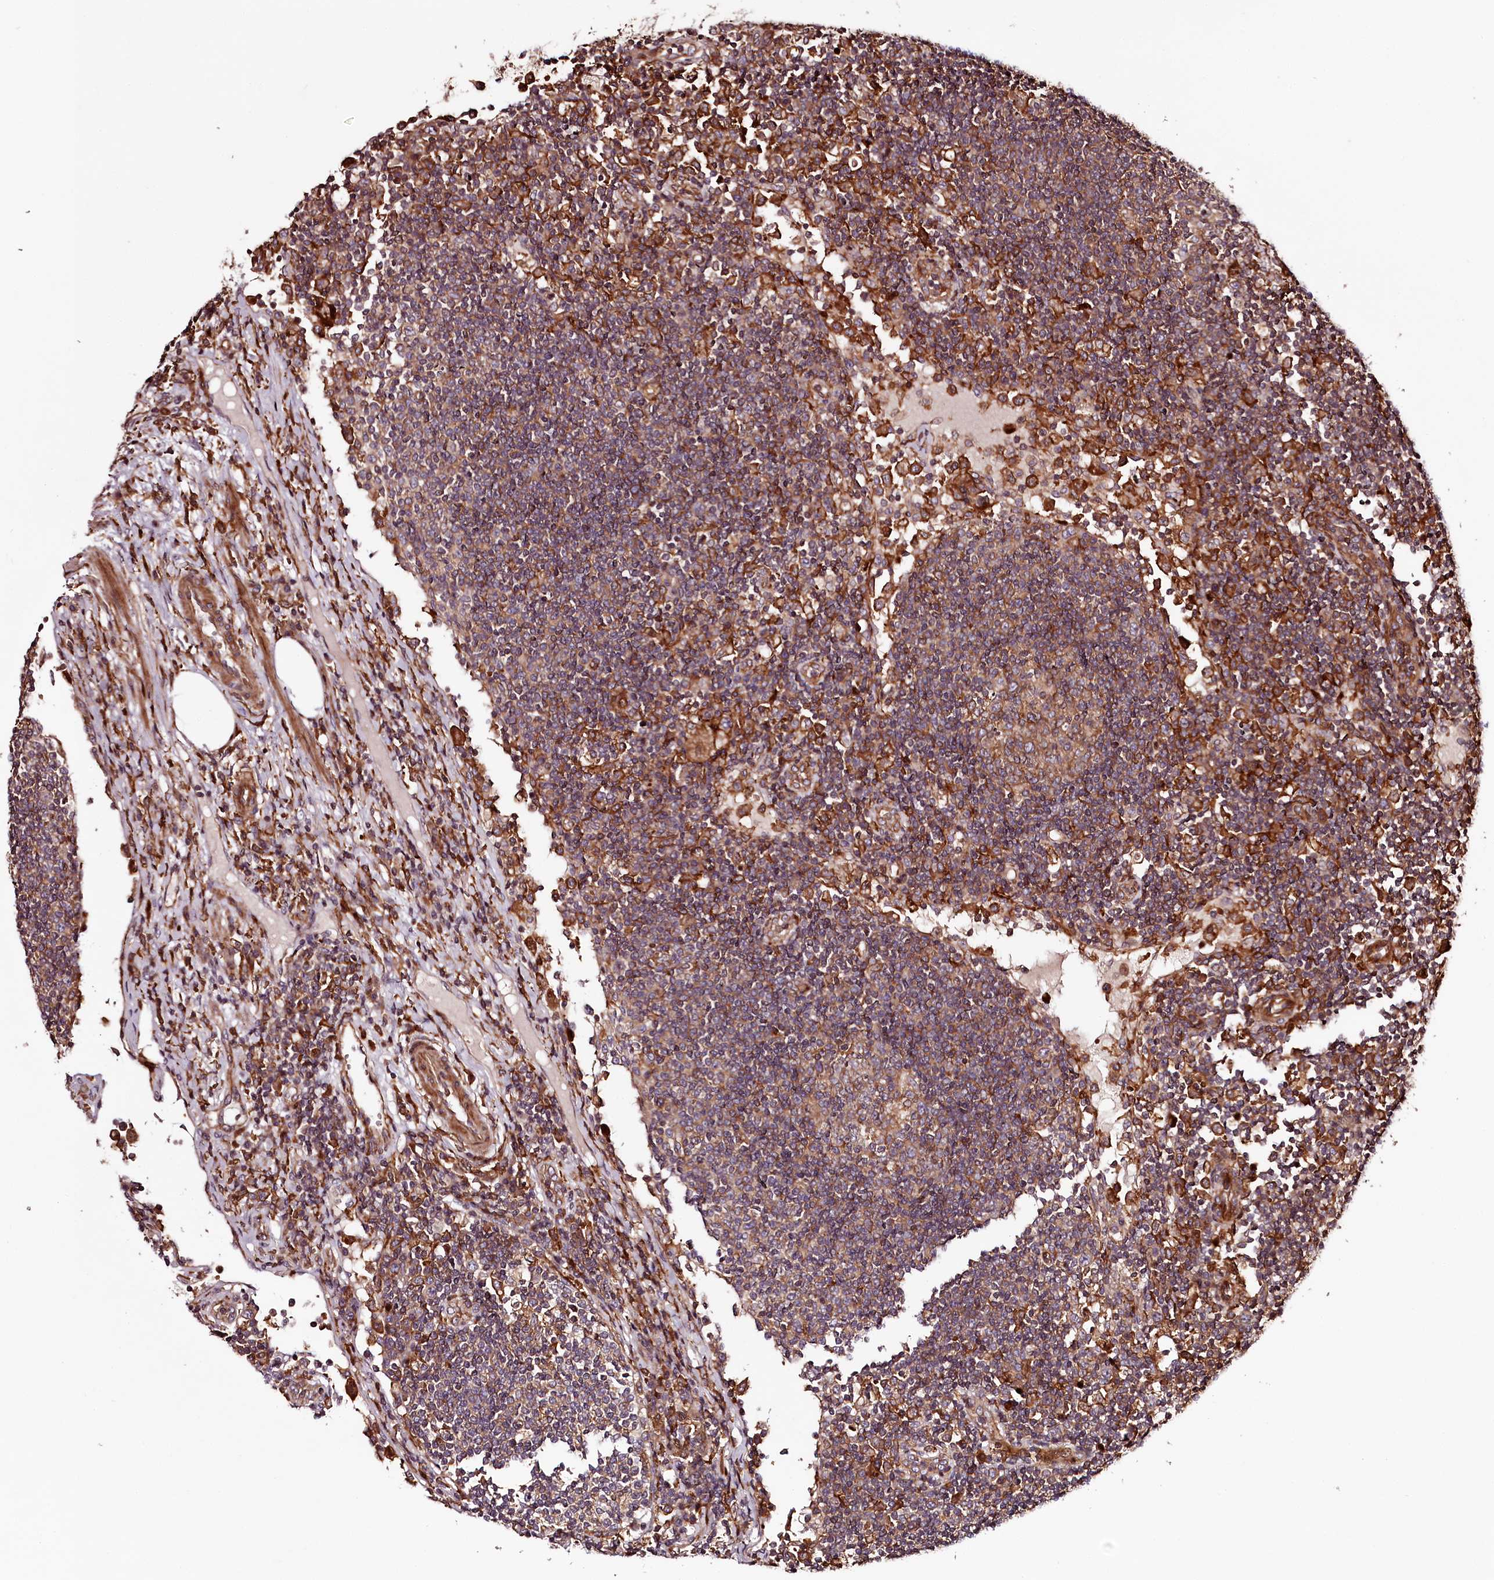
{"staining": {"intensity": "moderate", "quantity": "25%-75%", "location": "cytoplasmic/membranous"}, "tissue": "lymph node", "cell_type": "Germinal center cells", "image_type": "normal", "snomed": [{"axis": "morphology", "description": "Normal tissue, NOS"}, {"axis": "topography", "description": "Lymph node"}], "caption": "IHC of normal human lymph node displays medium levels of moderate cytoplasmic/membranous staining in approximately 25%-75% of germinal center cells.", "gene": "KIF14", "patient": {"sex": "female", "age": 53}}